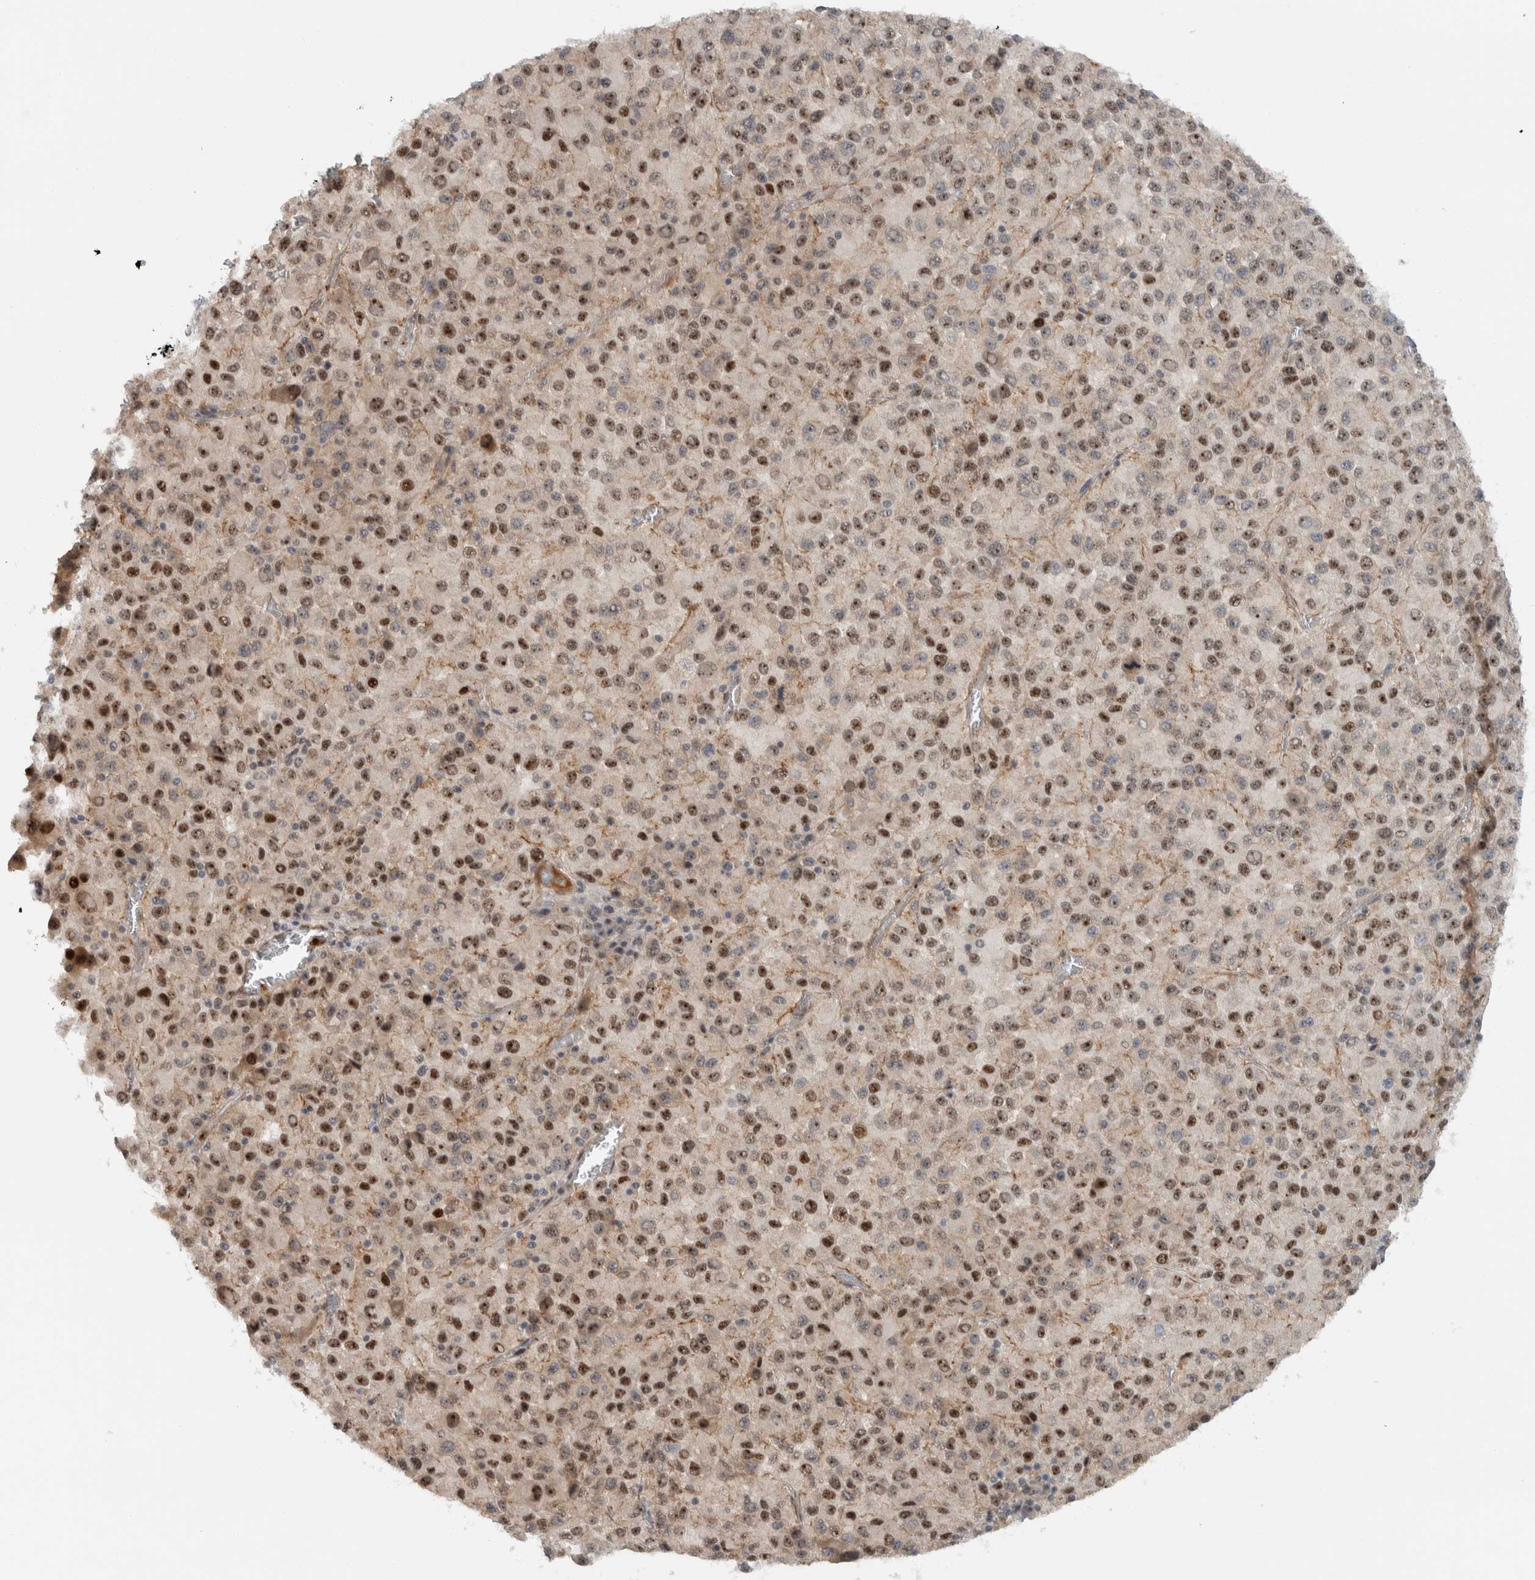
{"staining": {"intensity": "moderate", "quantity": ">75%", "location": "nuclear"}, "tissue": "melanoma", "cell_type": "Tumor cells", "image_type": "cancer", "snomed": [{"axis": "morphology", "description": "Malignant melanoma, Metastatic site"}, {"axis": "topography", "description": "Lung"}], "caption": "Moderate nuclear staining for a protein is identified in about >75% of tumor cells of malignant melanoma (metastatic site) using immunohistochemistry.", "gene": "ZFP91", "patient": {"sex": "male", "age": 64}}